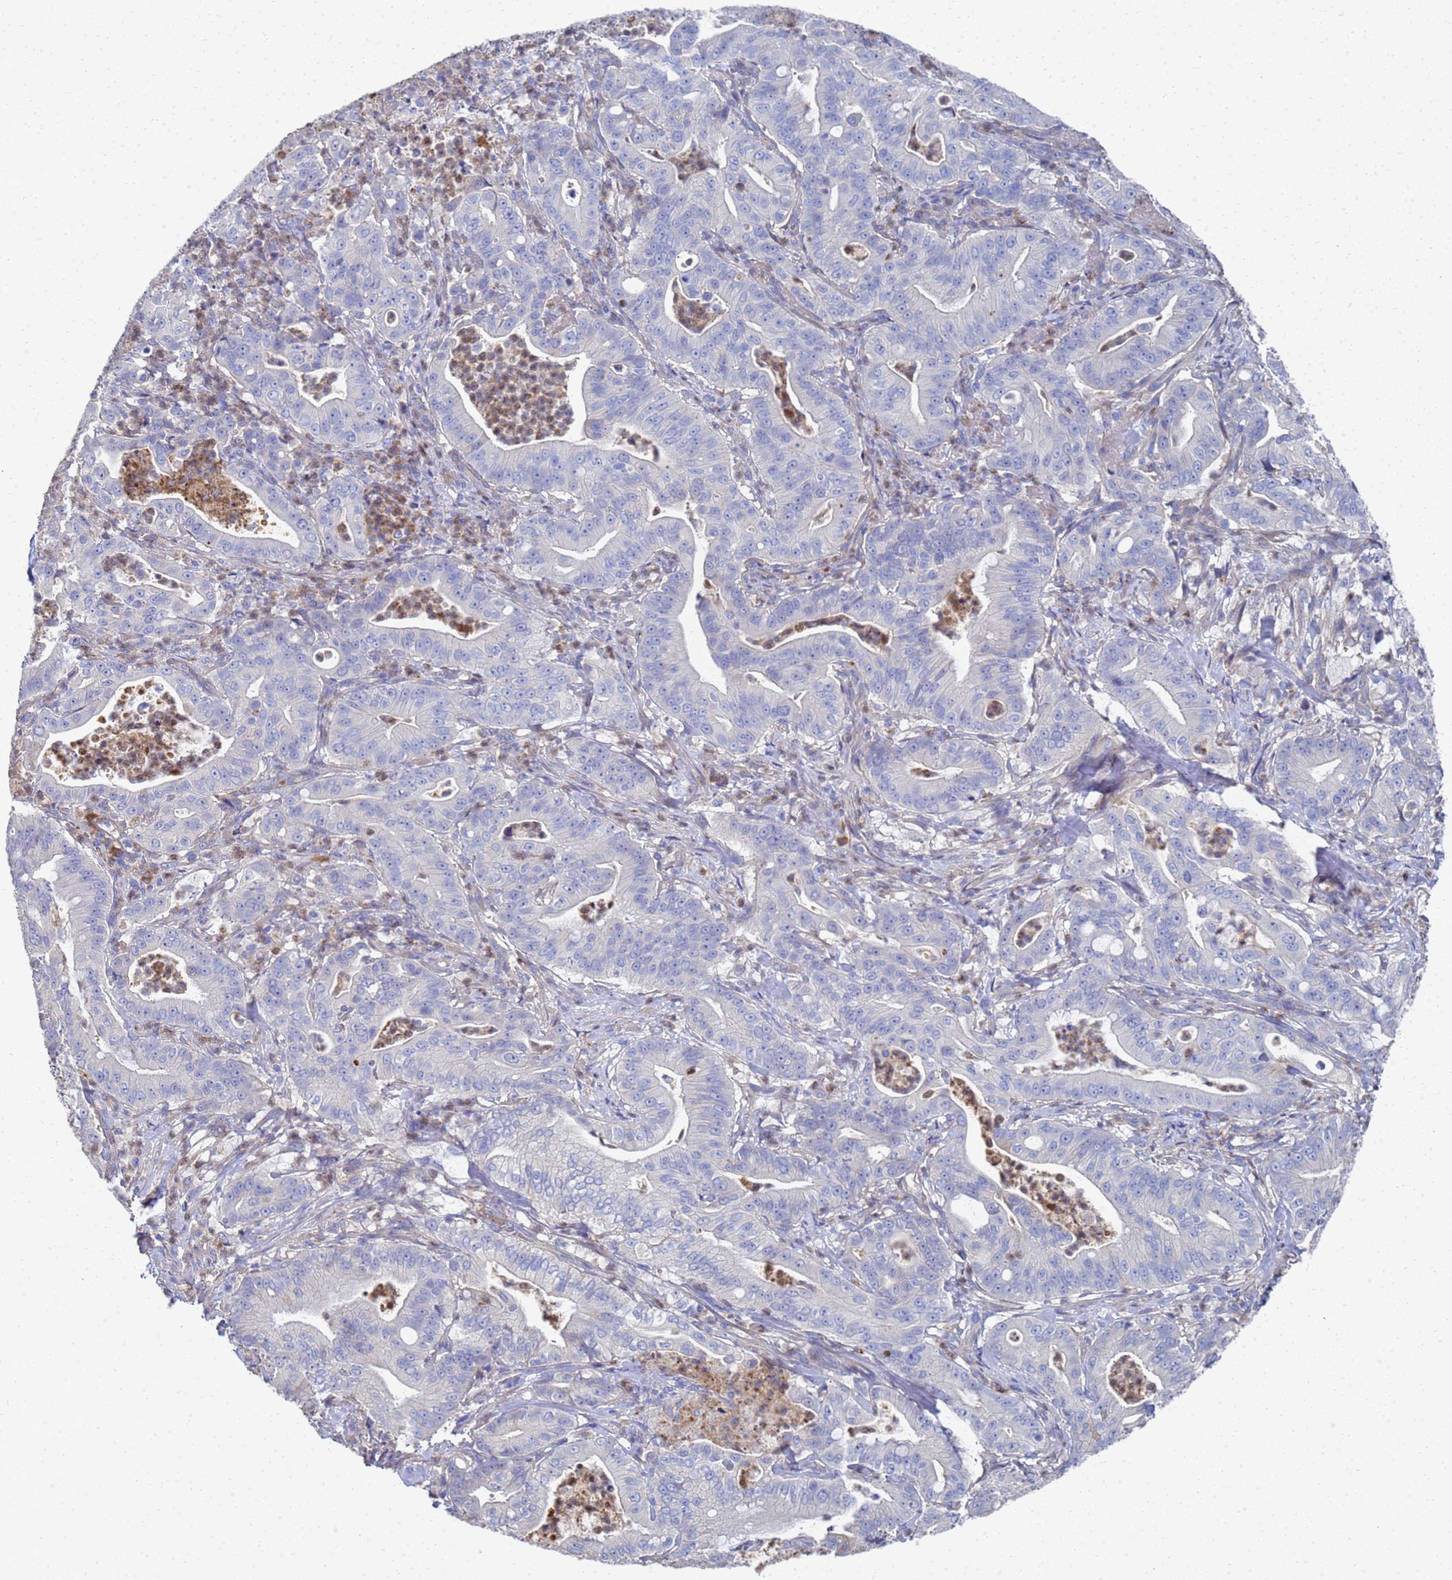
{"staining": {"intensity": "negative", "quantity": "none", "location": "none"}, "tissue": "pancreatic cancer", "cell_type": "Tumor cells", "image_type": "cancer", "snomed": [{"axis": "morphology", "description": "Adenocarcinoma, NOS"}, {"axis": "topography", "description": "Pancreas"}], "caption": "Tumor cells are negative for protein expression in human pancreatic cancer. The staining was performed using DAB (3,3'-diaminobenzidine) to visualize the protein expression in brown, while the nuclei were stained in blue with hematoxylin (Magnification: 20x).", "gene": "LBX2", "patient": {"sex": "male", "age": 71}}